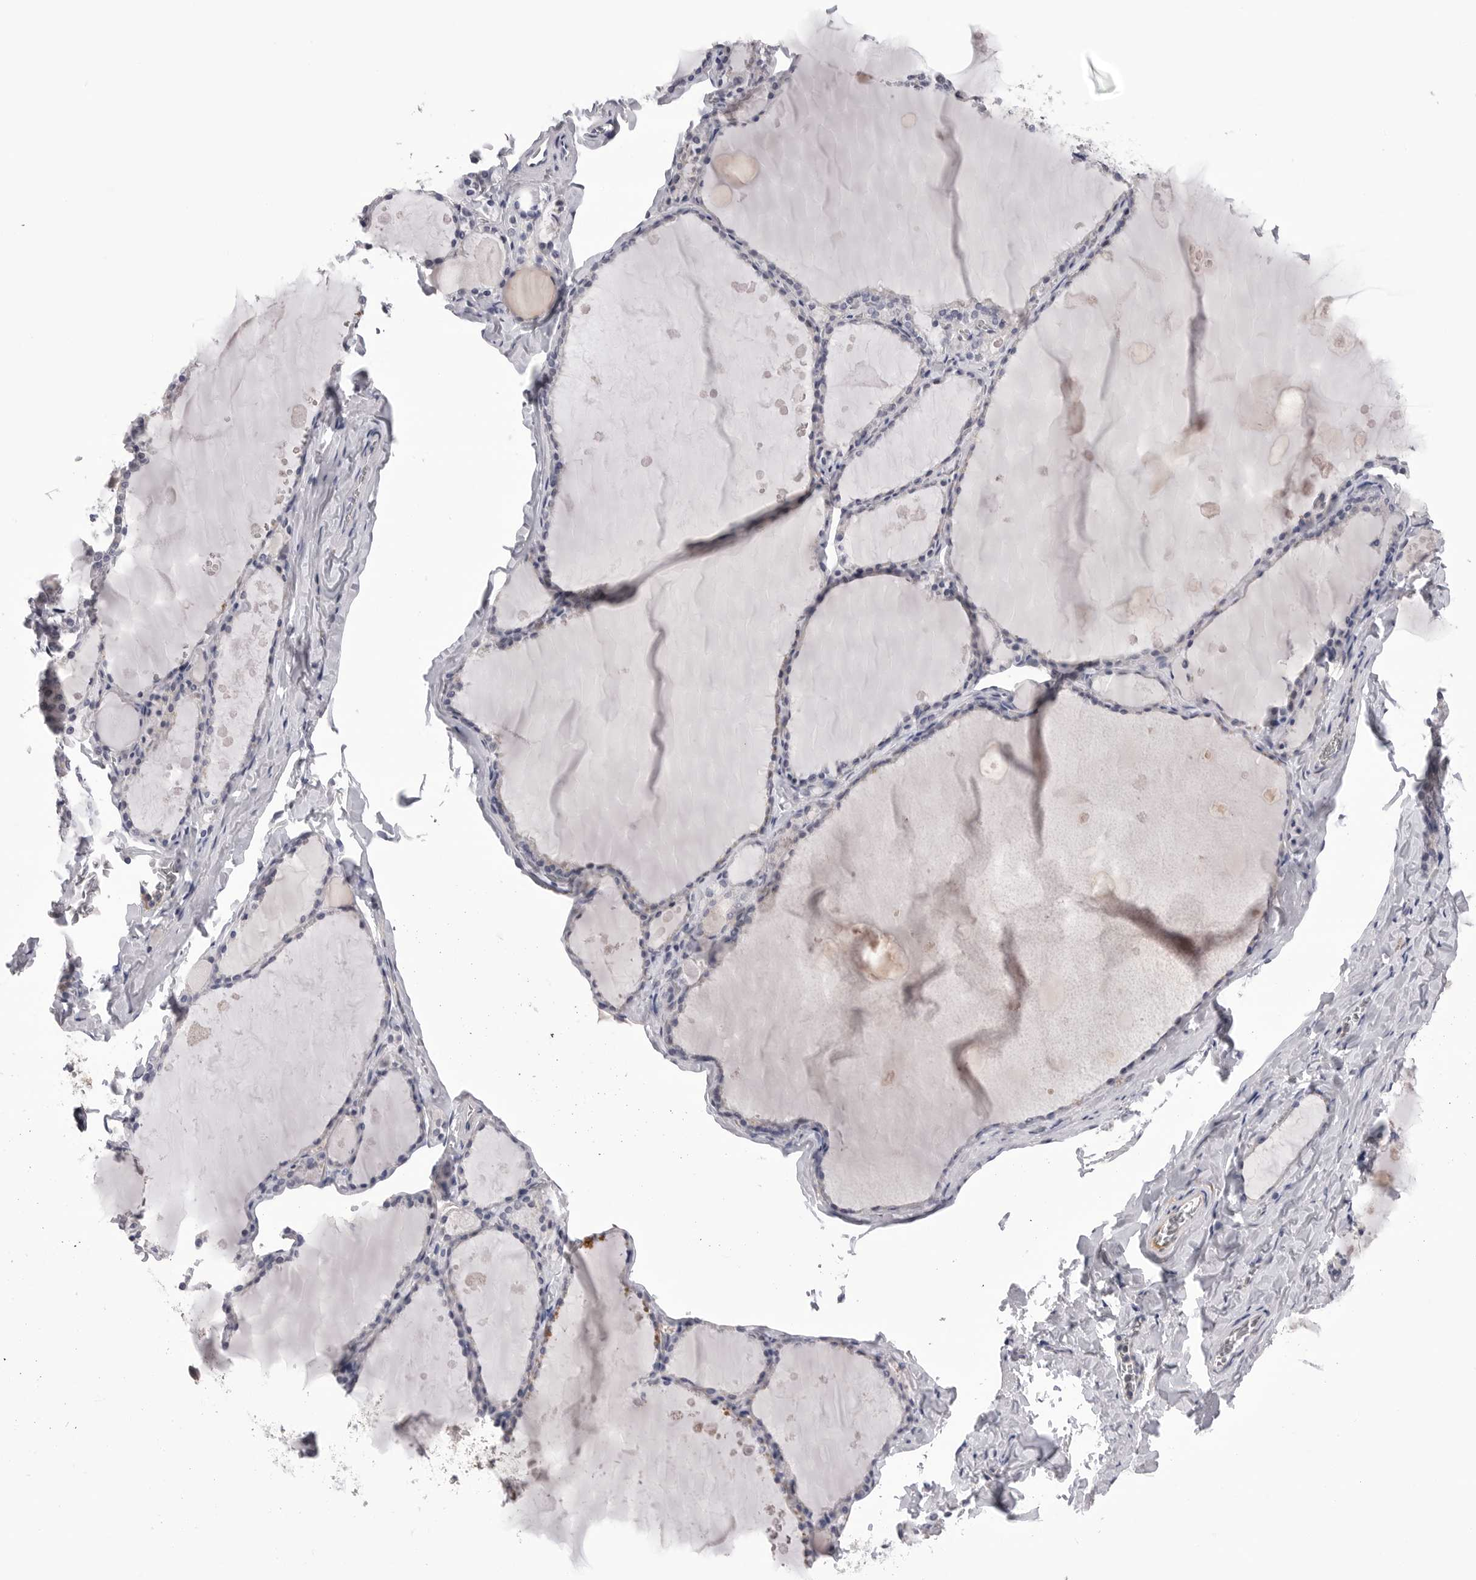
{"staining": {"intensity": "negative", "quantity": "none", "location": "none"}, "tissue": "thyroid gland", "cell_type": "Glandular cells", "image_type": "normal", "snomed": [{"axis": "morphology", "description": "Normal tissue, NOS"}, {"axis": "topography", "description": "Thyroid gland"}], "caption": "Glandular cells show no significant positivity in benign thyroid gland.", "gene": "DLGAP3", "patient": {"sex": "male", "age": 56}}